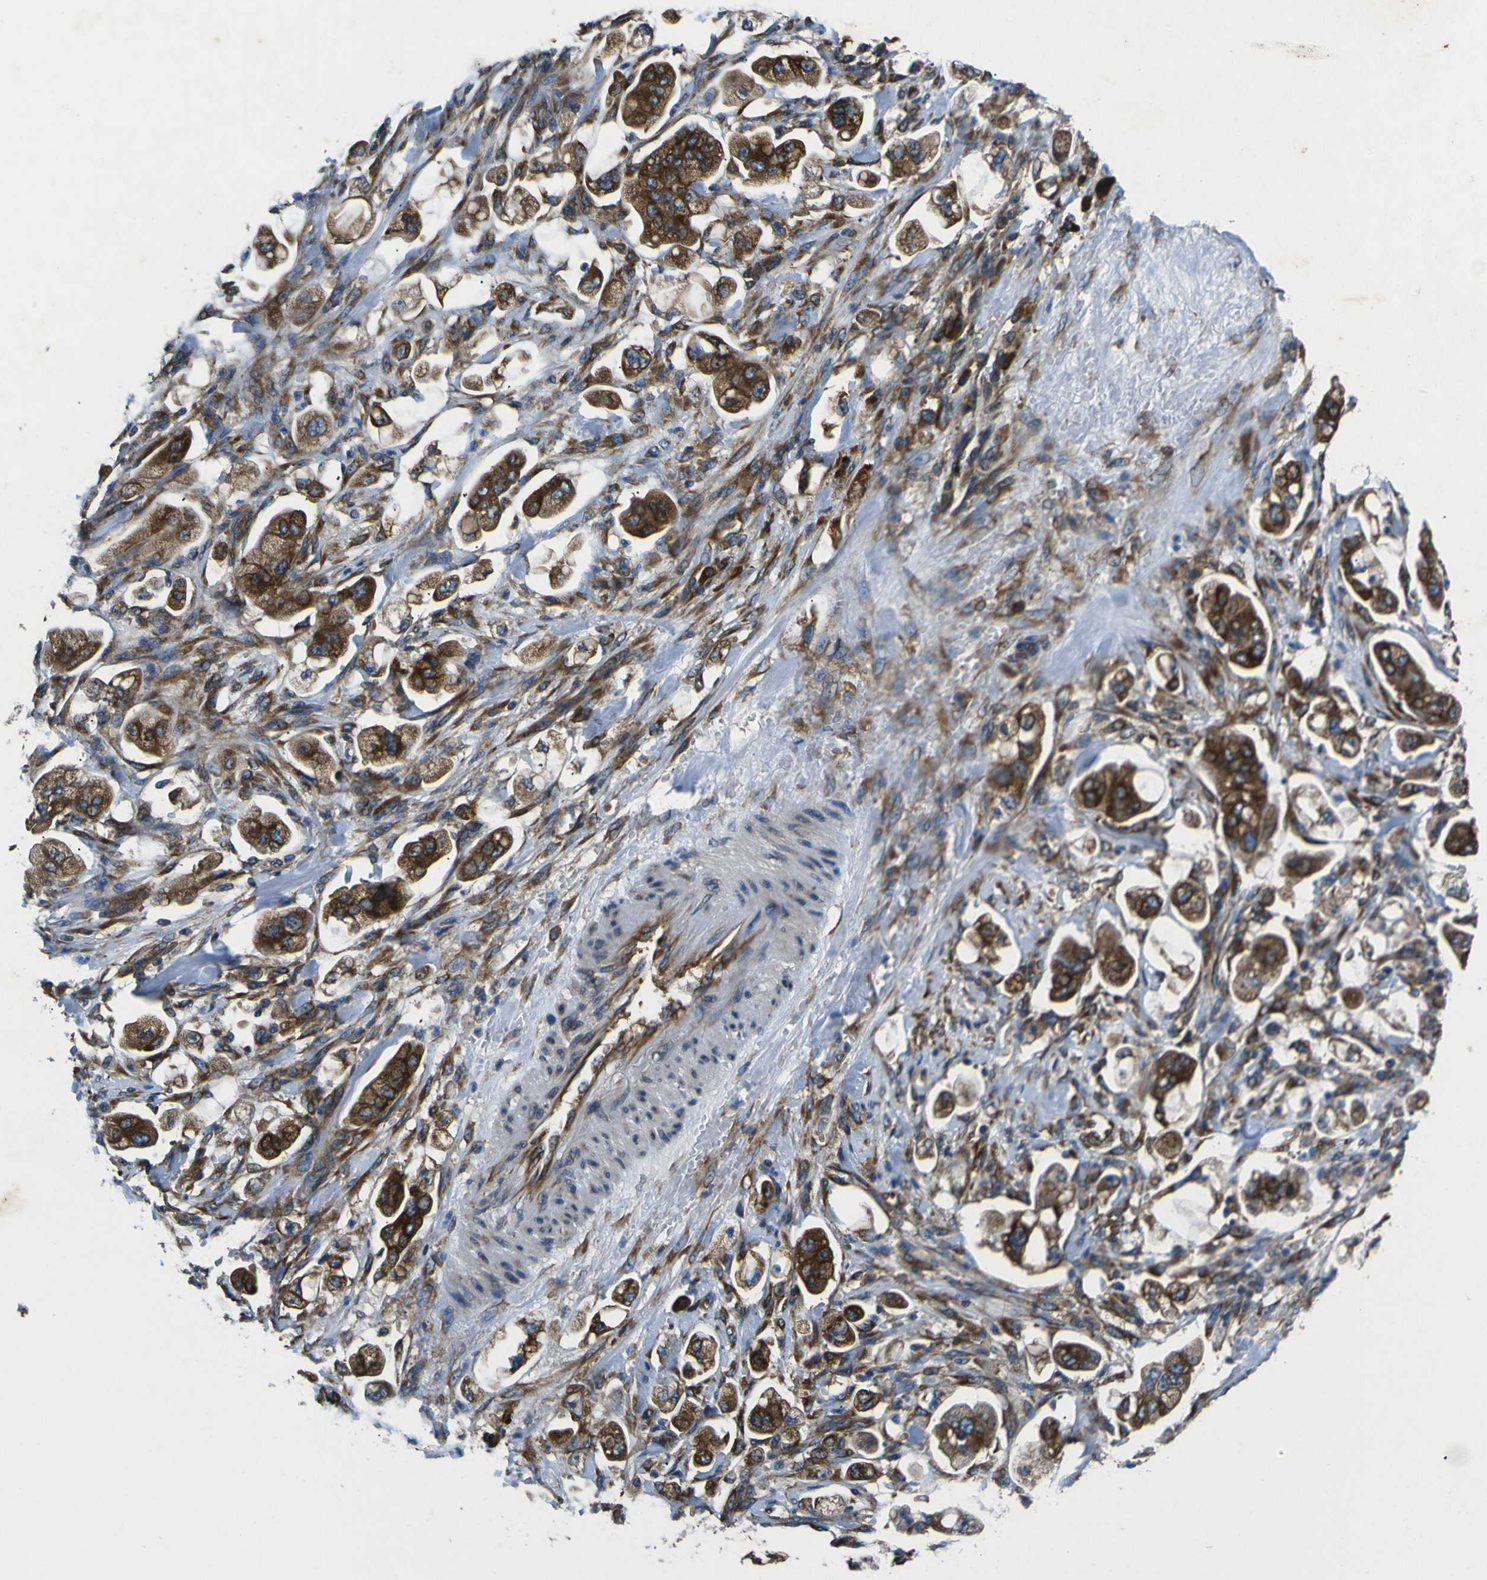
{"staining": {"intensity": "strong", "quantity": ">75%", "location": "cytoplasmic/membranous"}, "tissue": "stomach cancer", "cell_type": "Tumor cells", "image_type": "cancer", "snomed": [{"axis": "morphology", "description": "Adenocarcinoma, NOS"}, {"axis": "topography", "description": "Stomach"}], "caption": "Tumor cells display strong cytoplasmic/membranous staining in about >75% of cells in stomach cancer (adenocarcinoma).", "gene": "RPSA", "patient": {"sex": "male", "age": 62}}